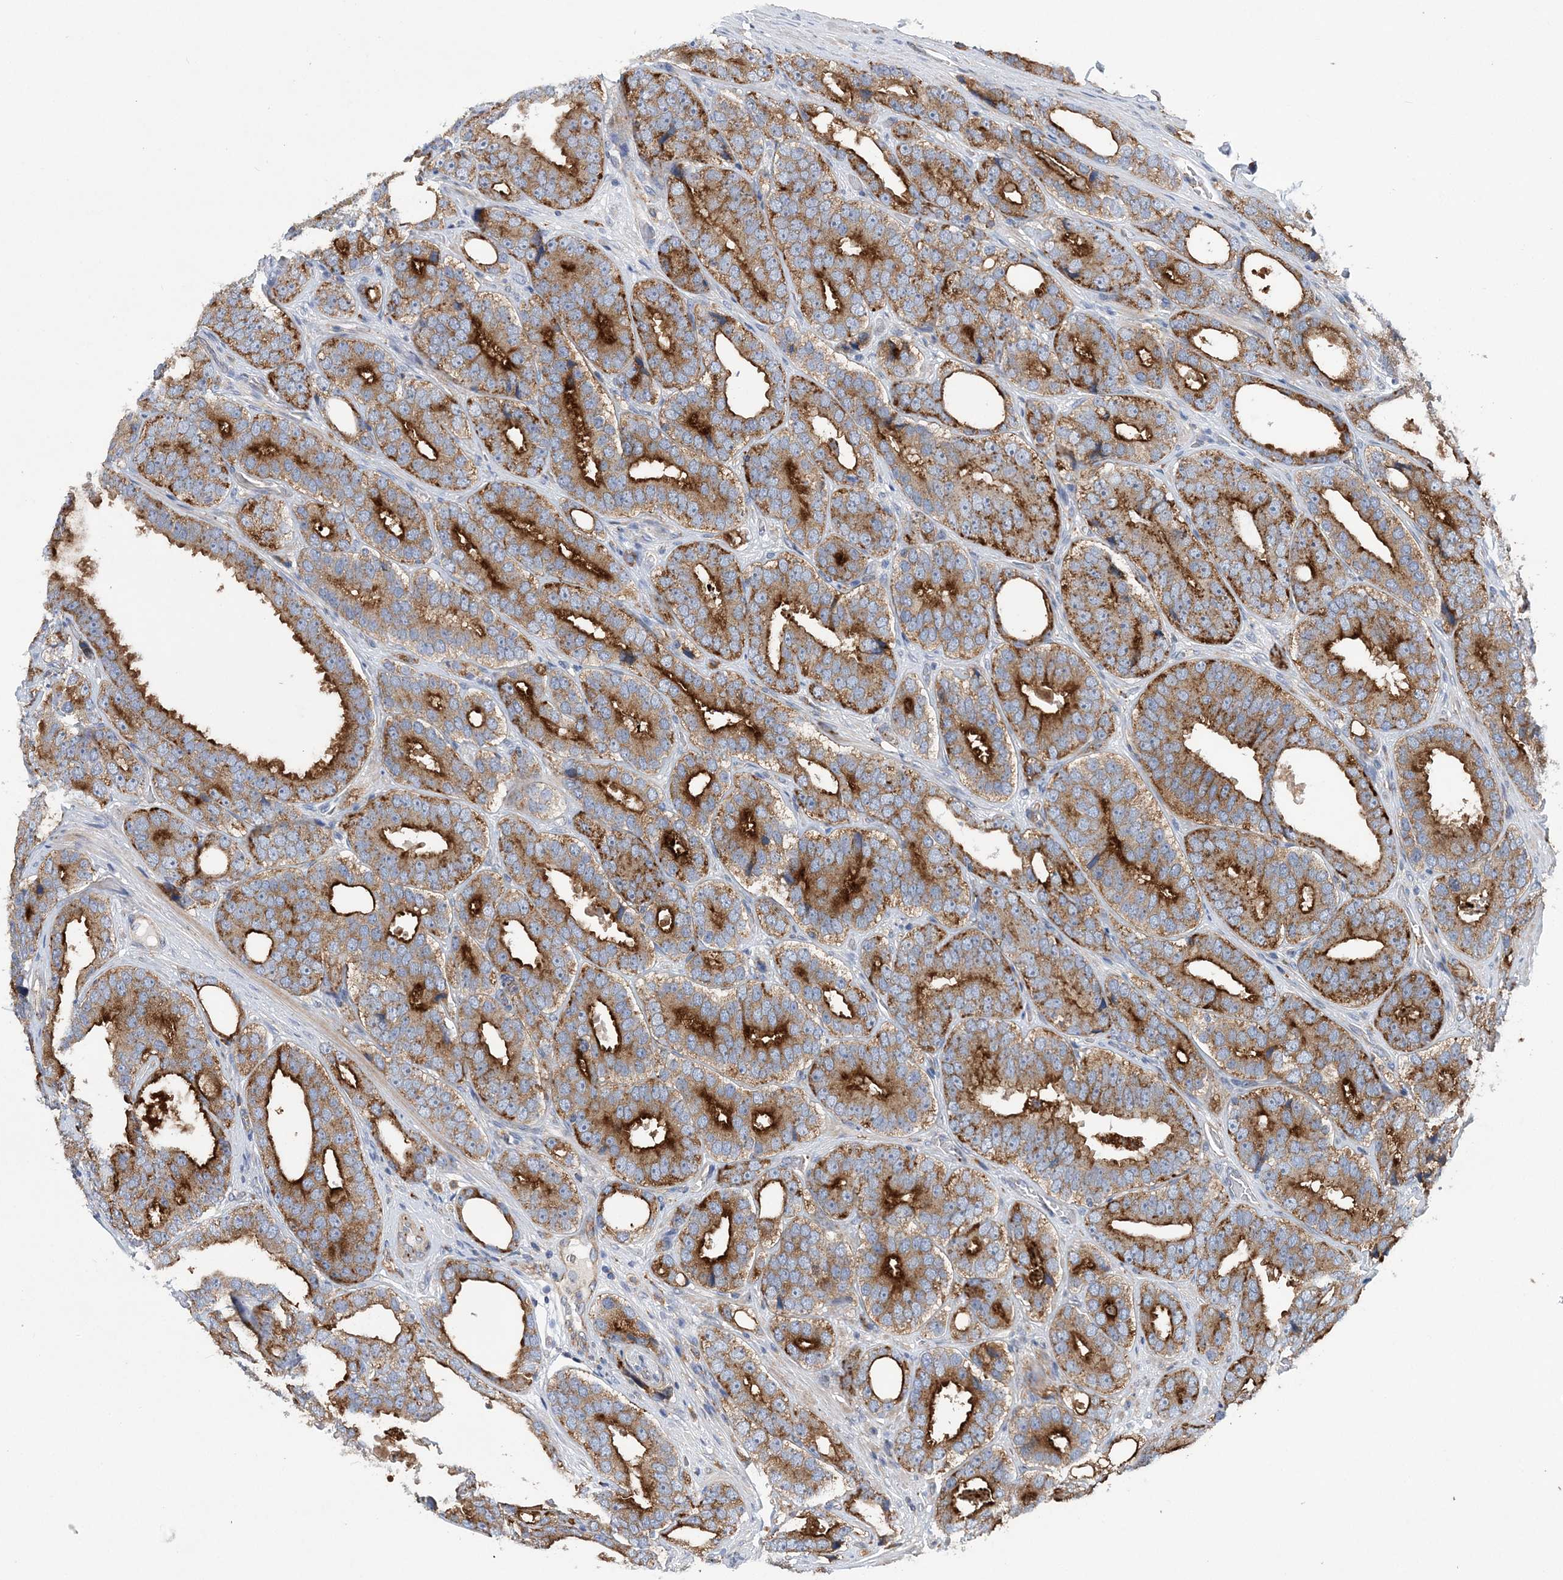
{"staining": {"intensity": "moderate", "quantity": ">75%", "location": "cytoplasmic/membranous"}, "tissue": "prostate cancer", "cell_type": "Tumor cells", "image_type": "cancer", "snomed": [{"axis": "morphology", "description": "Adenocarcinoma, High grade"}, {"axis": "topography", "description": "Prostate"}], "caption": "This is an image of immunohistochemistry staining of adenocarcinoma (high-grade) (prostate), which shows moderate expression in the cytoplasmic/membranous of tumor cells.", "gene": "PTTG1IP", "patient": {"sex": "male", "age": 56}}